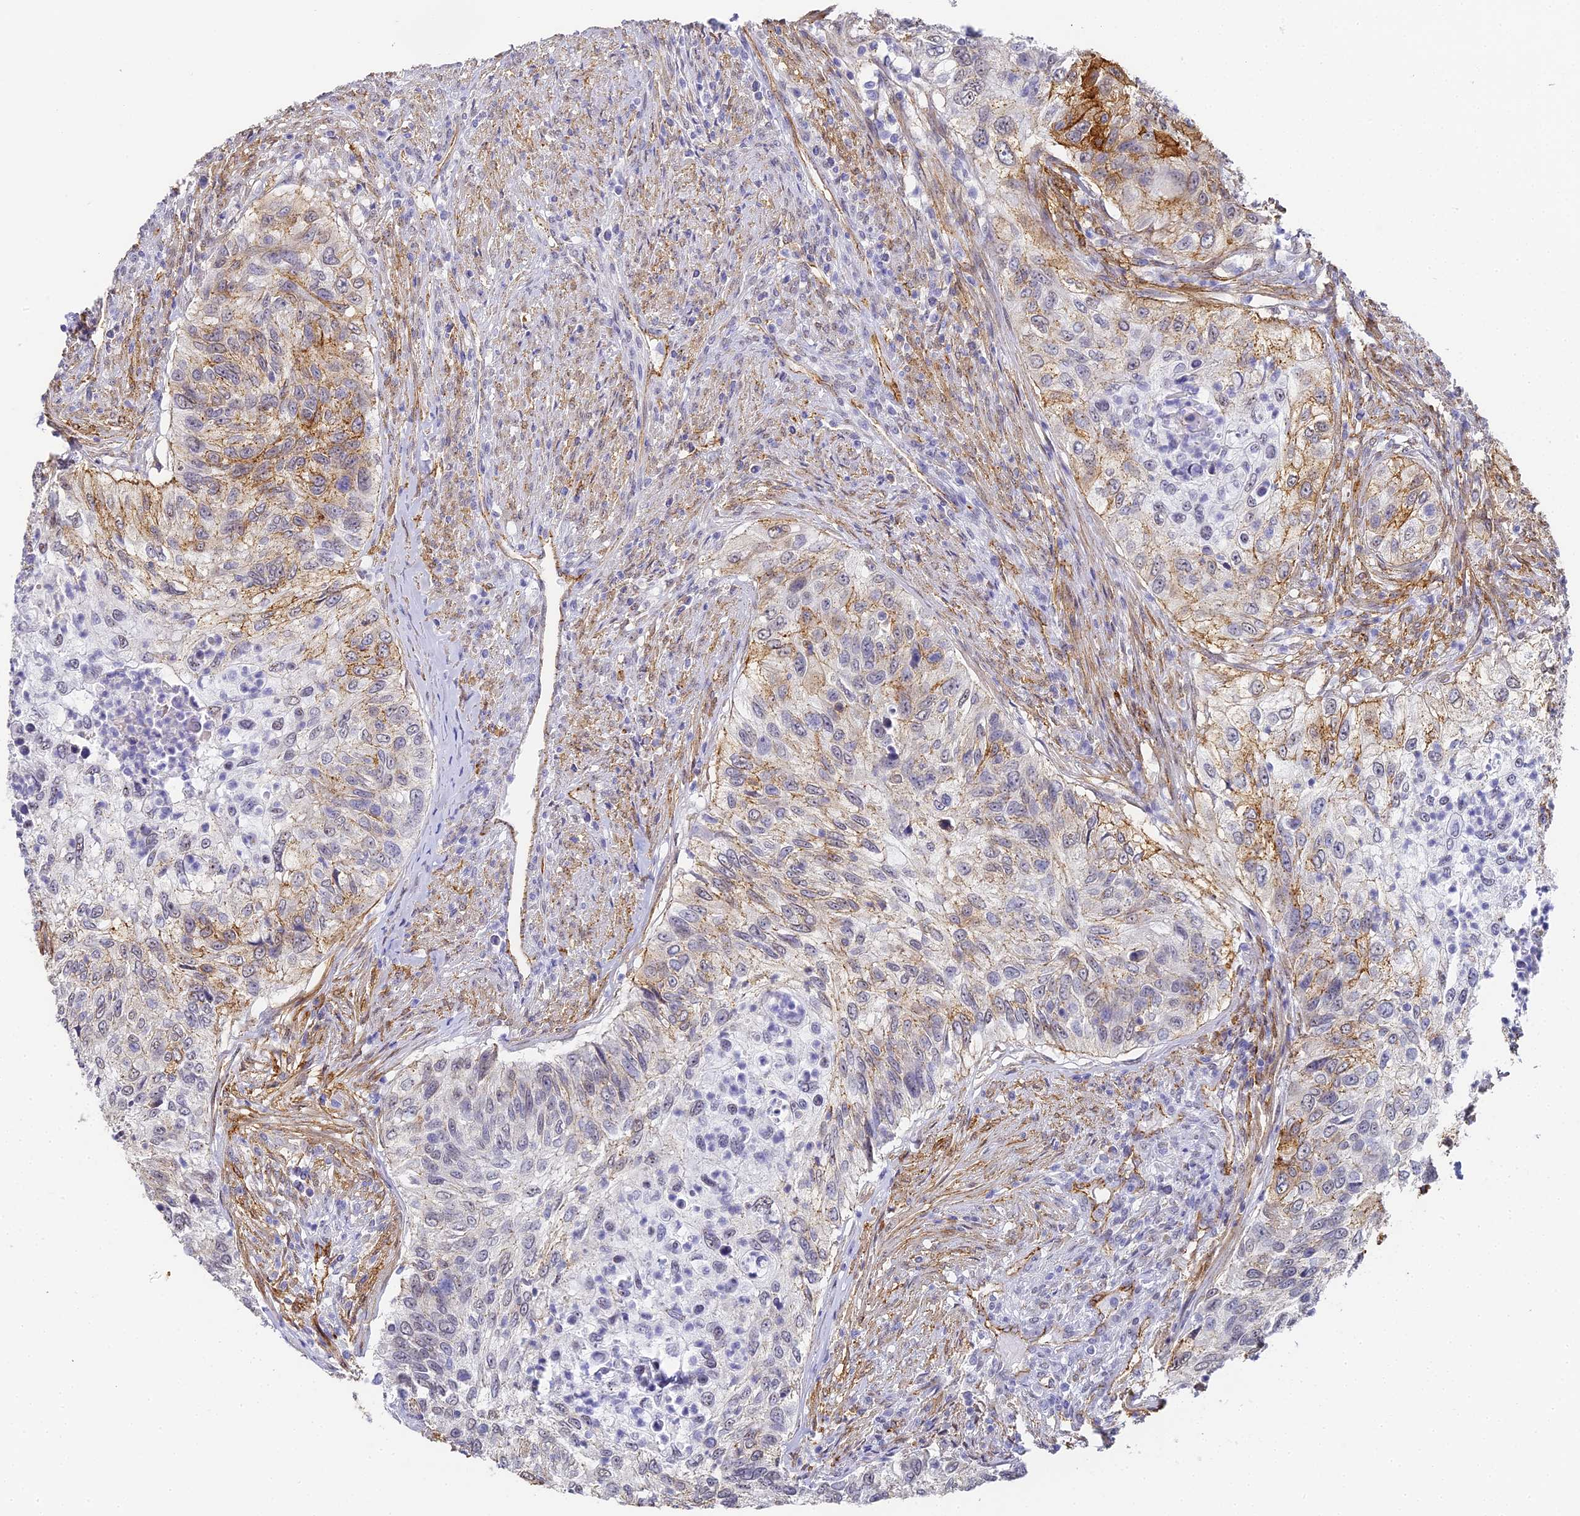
{"staining": {"intensity": "strong", "quantity": "<25%", "location": "cytoplasmic/membranous"}, "tissue": "urothelial cancer", "cell_type": "Tumor cells", "image_type": "cancer", "snomed": [{"axis": "morphology", "description": "Urothelial carcinoma, High grade"}, {"axis": "topography", "description": "Urinary bladder"}], "caption": "Strong cytoplasmic/membranous positivity is appreciated in approximately <25% of tumor cells in urothelial carcinoma (high-grade).", "gene": "GJA1", "patient": {"sex": "female", "age": 60}}